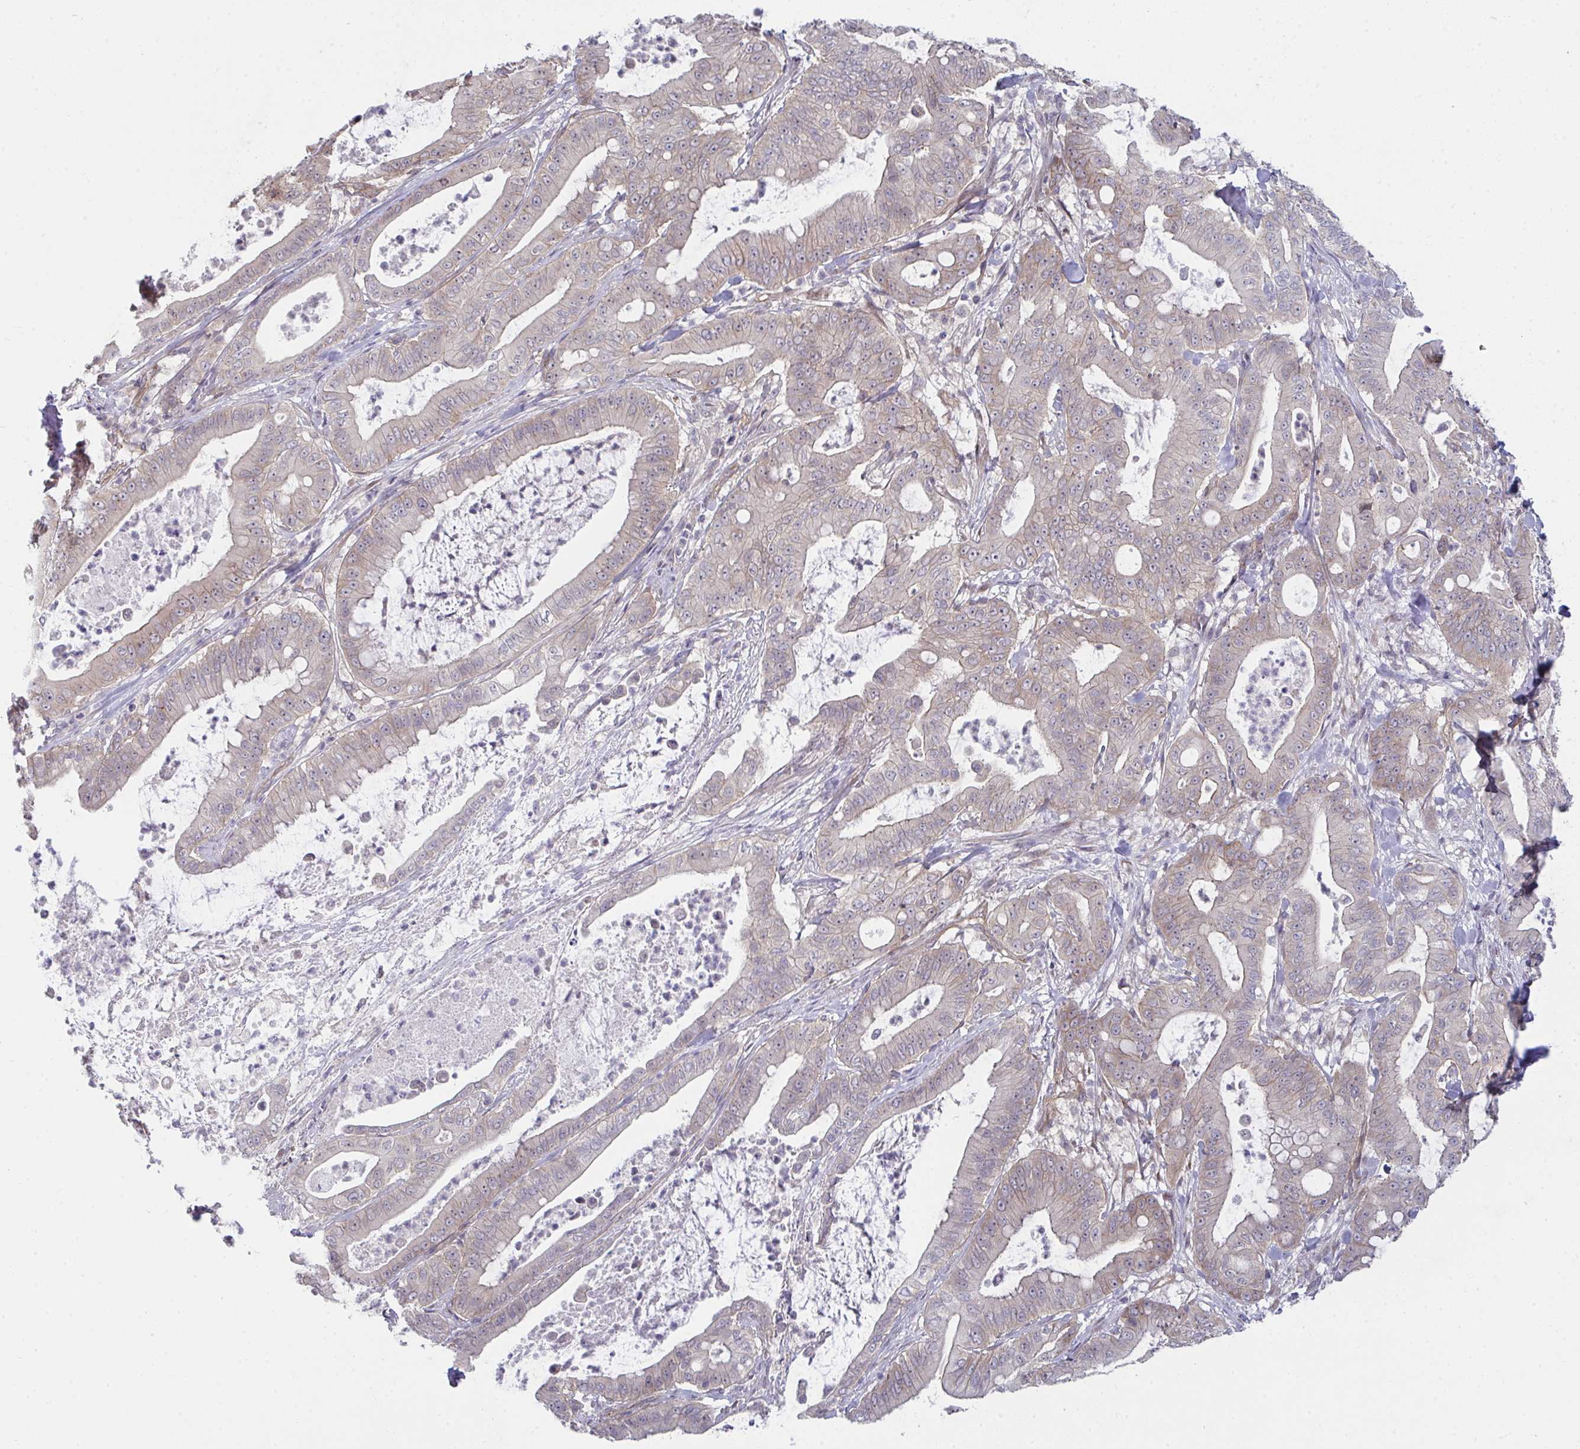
{"staining": {"intensity": "weak", "quantity": "25%-75%", "location": "cytoplasmic/membranous"}, "tissue": "pancreatic cancer", "cell_type": "Tumor cells", "image_type": "cancer", "snomed": [{"axis": "morphology", "description": "Adenocarcinoma, NOS"}, {"axis": "topography", "description": "Pancreas"}], "caption": "This is a micrograph of IHC staining of pancreatic cancer, which shows weak staining in the cytoplasmic/membranous of tumor cells.", "gene": "CASP9", "patient": {"sex": "male", "age": 71}}